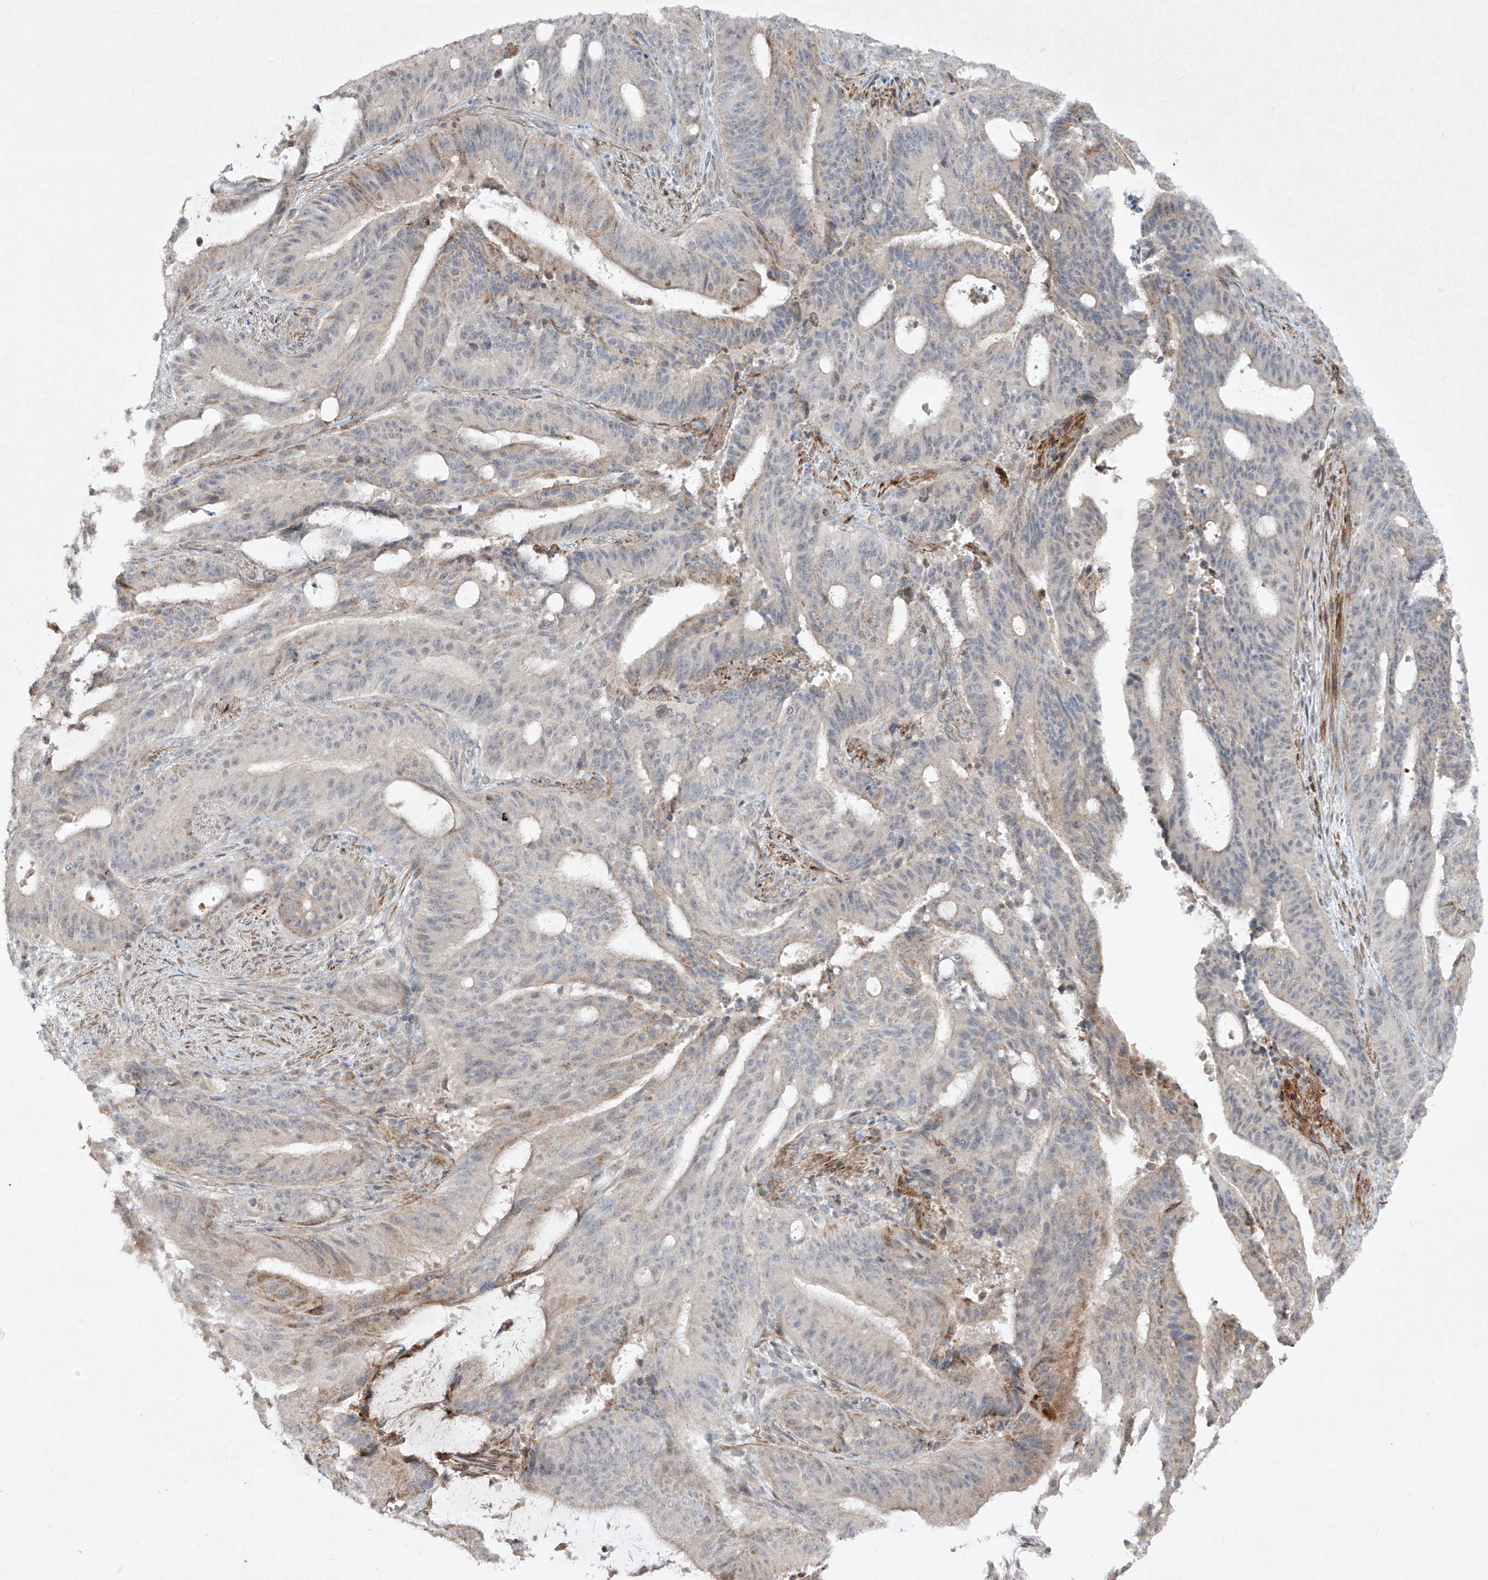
{"staining": {"intensity": "weak", "quantity": "<25%", "location": "cytoplasmic/membranous"}, "tissue": "liver cancer", "cell_type": "Tumor cells", "image_type": "cancer", "snomed": [{"axis": "morphology", "description": "Normal tissue, NOS"}, {"axis": "morphology", "description": "Cholangiocarcinoma"}, {"axis": "topography", "description": "Liver"}, {"axis": "topography", "description": "Peripheral nerve tissue"}], "caption": "Immunohistochemistry histopathology image of human liver cancer (cholangiocarcinoma) stained for a protein (brown), which displays no expression in tumor cells.", "gene": "KDM1B", "patient": {"sex": "female", "age": 73}}